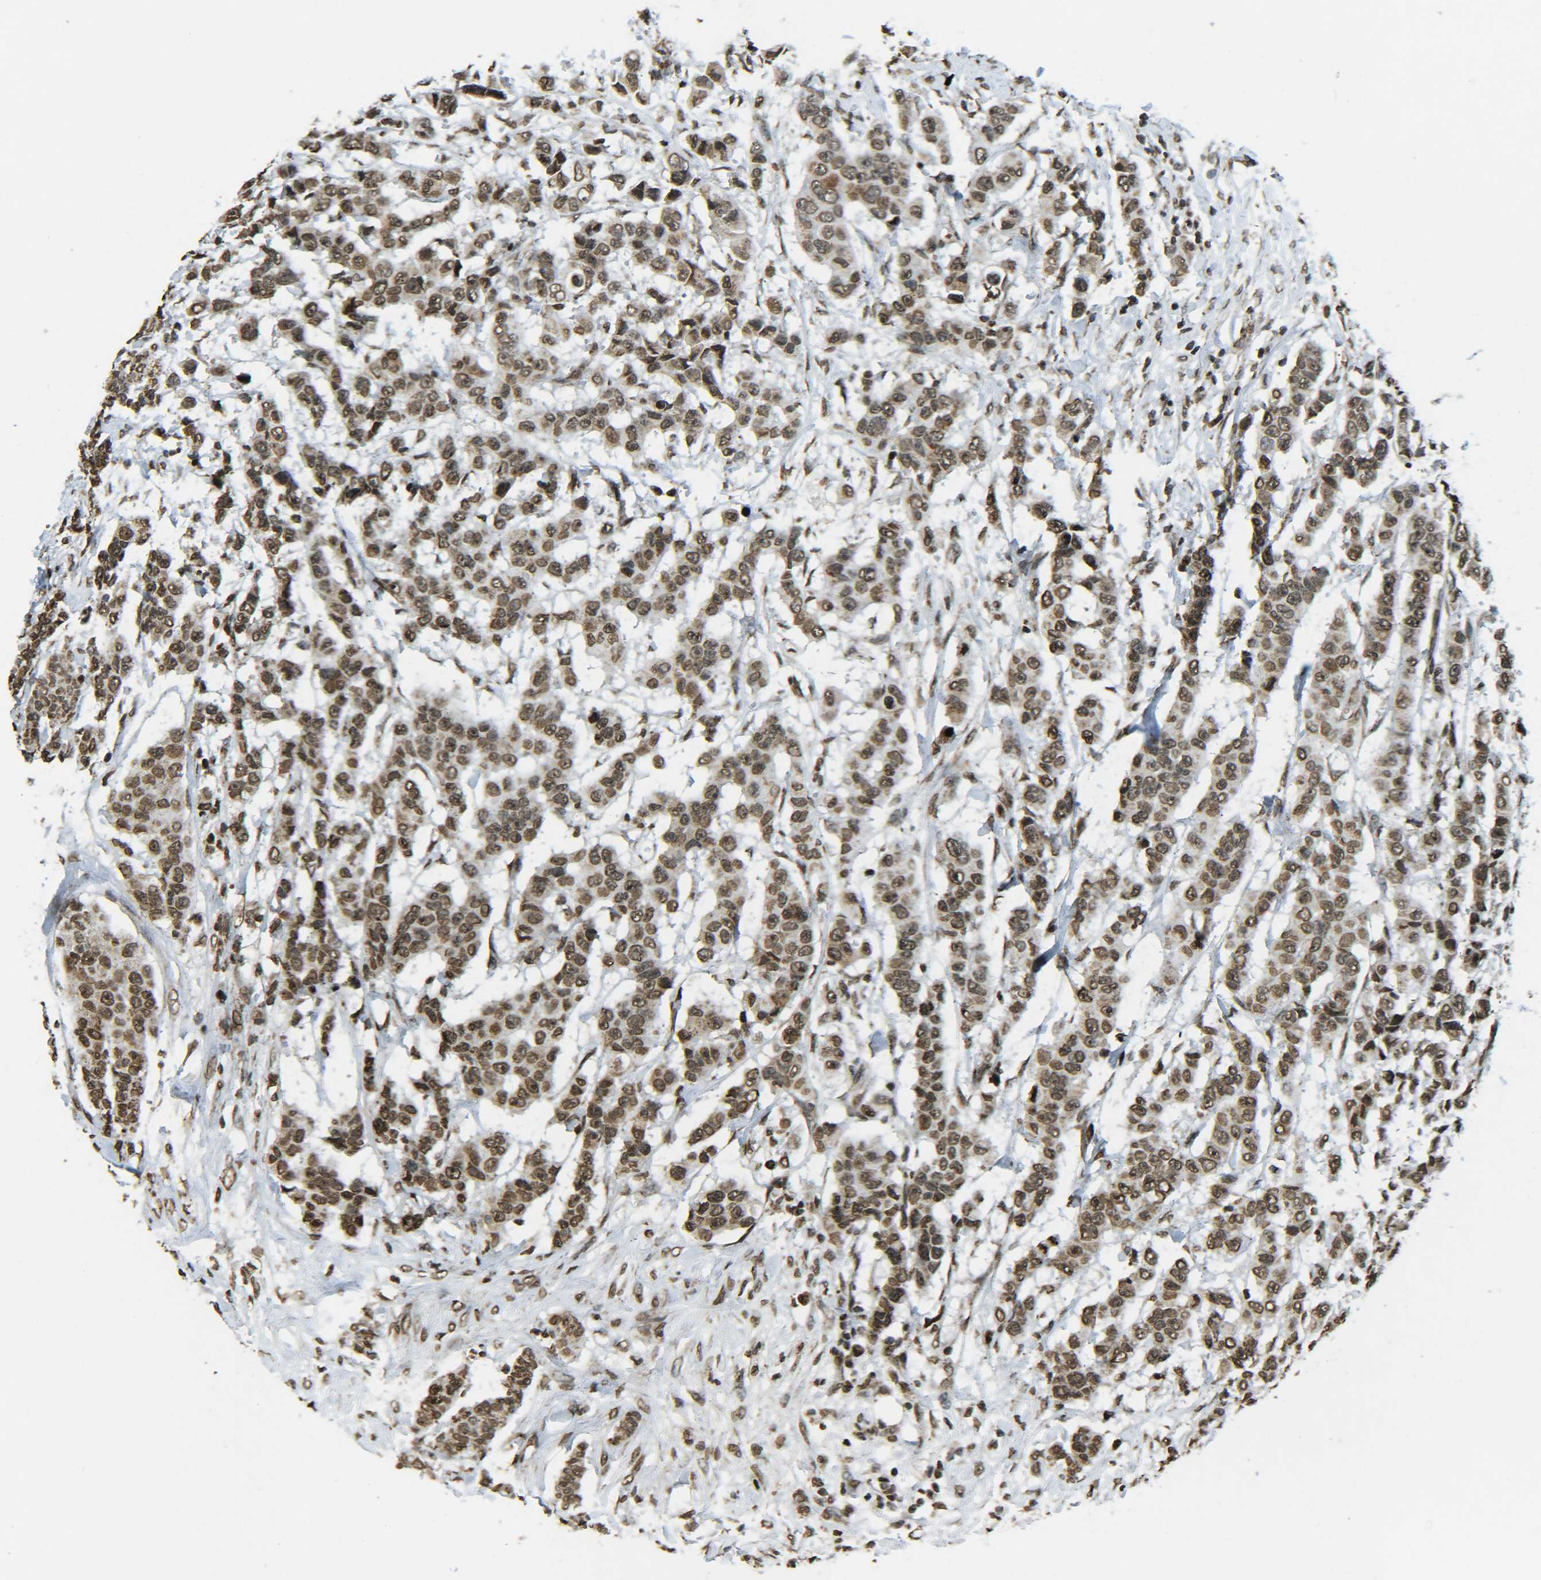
{"staining": {"intensity": "moderate", "quantity": ">75%", "location": "nuclear"}, "tissue": "breast cancer", "cell_type": "Tumor cells", "image_type": "cancer", "snomed": [{"axis": "morphology", "description": "Duct carcinoma"}, {"axis": "topography", "description": "Breast"}], "caption": "IHC micrograph of breast infiltrating ductal carcinoma stained for a protein (brown), which reveals medium levels of moderate nuclear positivity in approximately >75% of tumor cells.", "gene": "NEUROG2", "patient": {"sex": "female", "age": 40}}